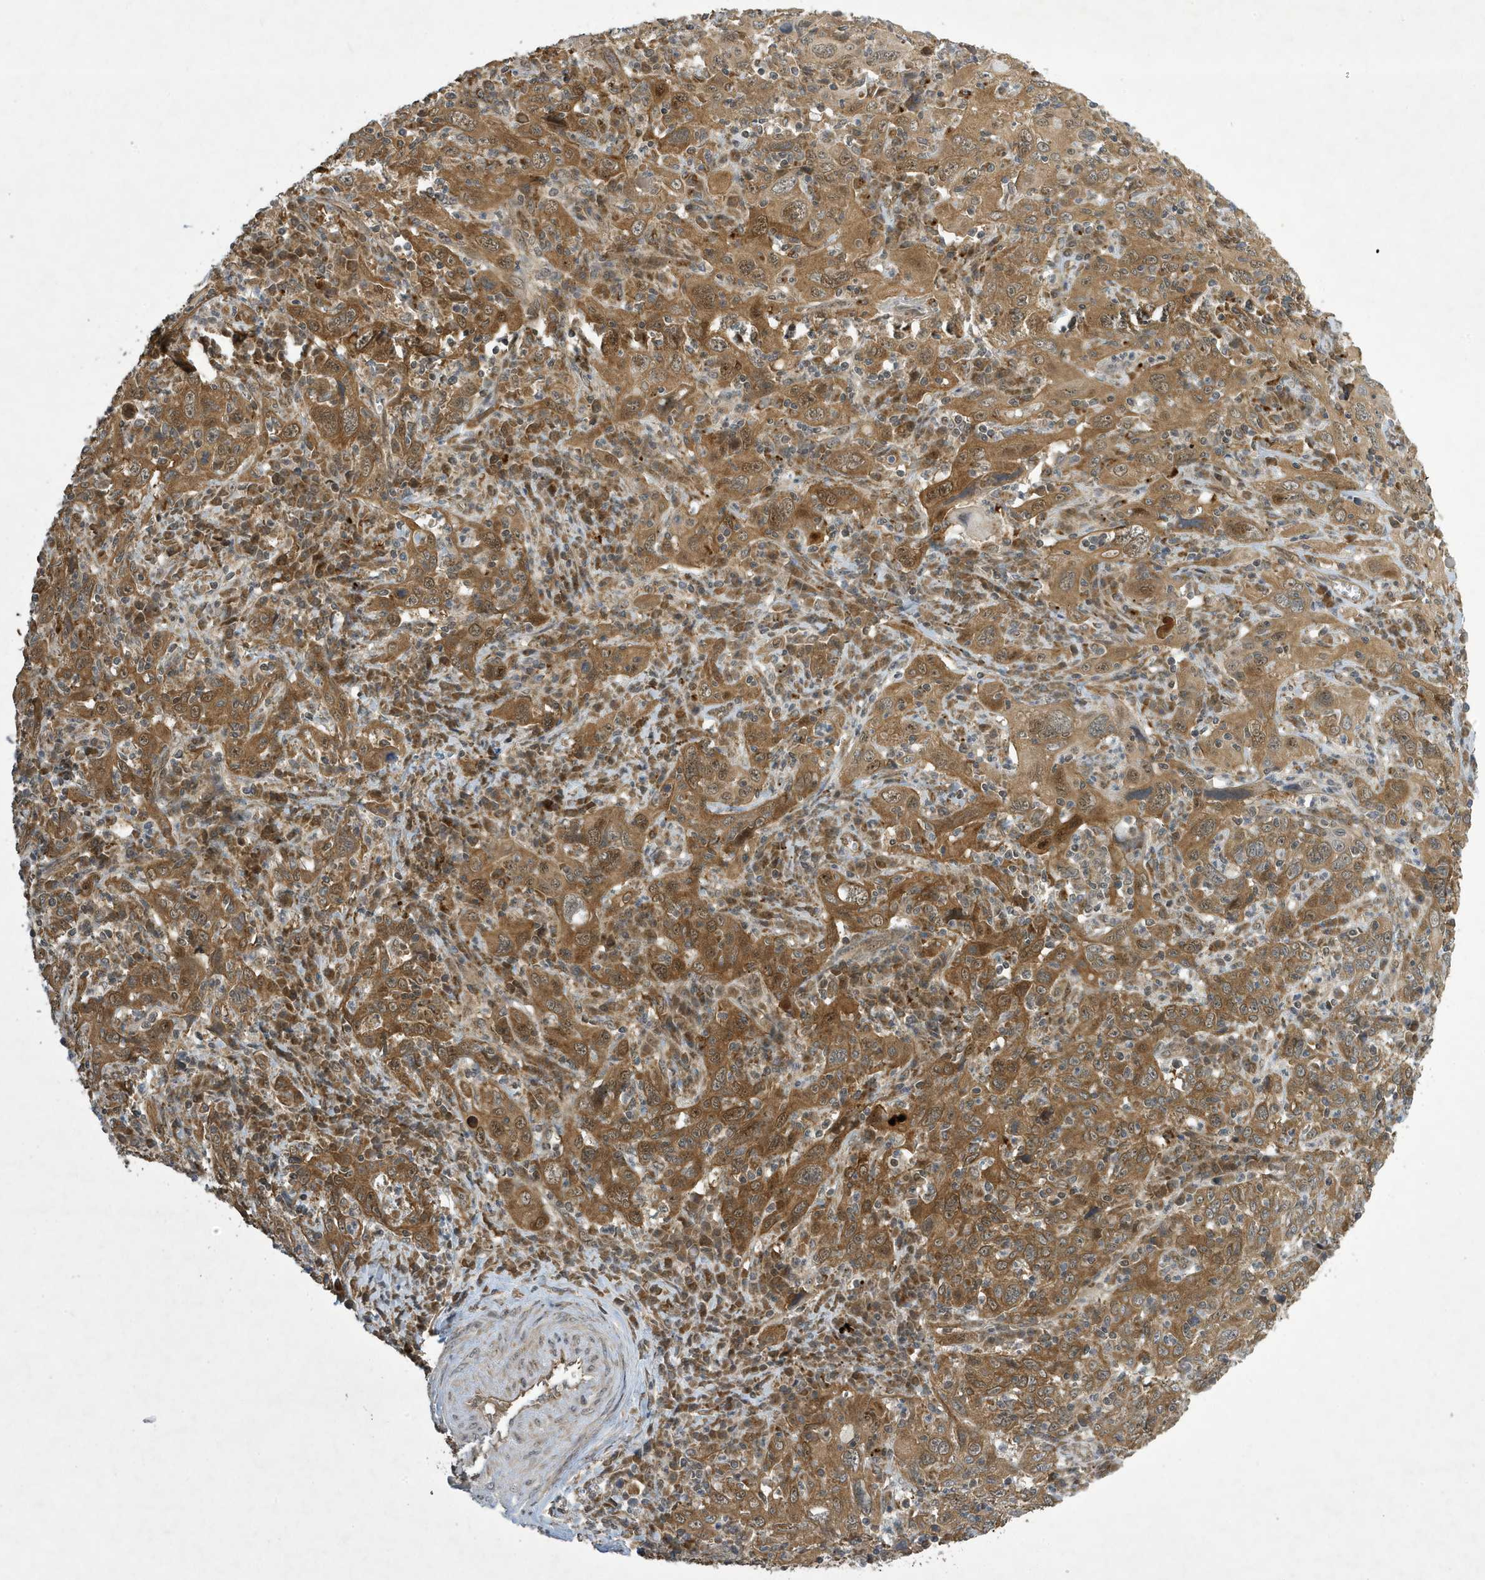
{"staining": {"intensity": "moderate", "quantity": ">75%", "location": "cytoplasmic/membranous,nuclear"}, "tissue": "cervical cancer", "cell_type": "Tumor cells", "image_type": "cancer", "snomed": [{"axis": "morphology", "description": "Squamous cell carcinoma, NOS"}, {"axis": "topography", "description": "Cervix"}], "caption": "Moderate cytoplasmic/membranous and nuclear staining for a protein is seen in about >75% of tumor cells of squamous cell carcinoma (cervical) using immunohistochemistry (IHC).", "gene": "NCOA7", "patient": {"sex": "female", "age": 46}}